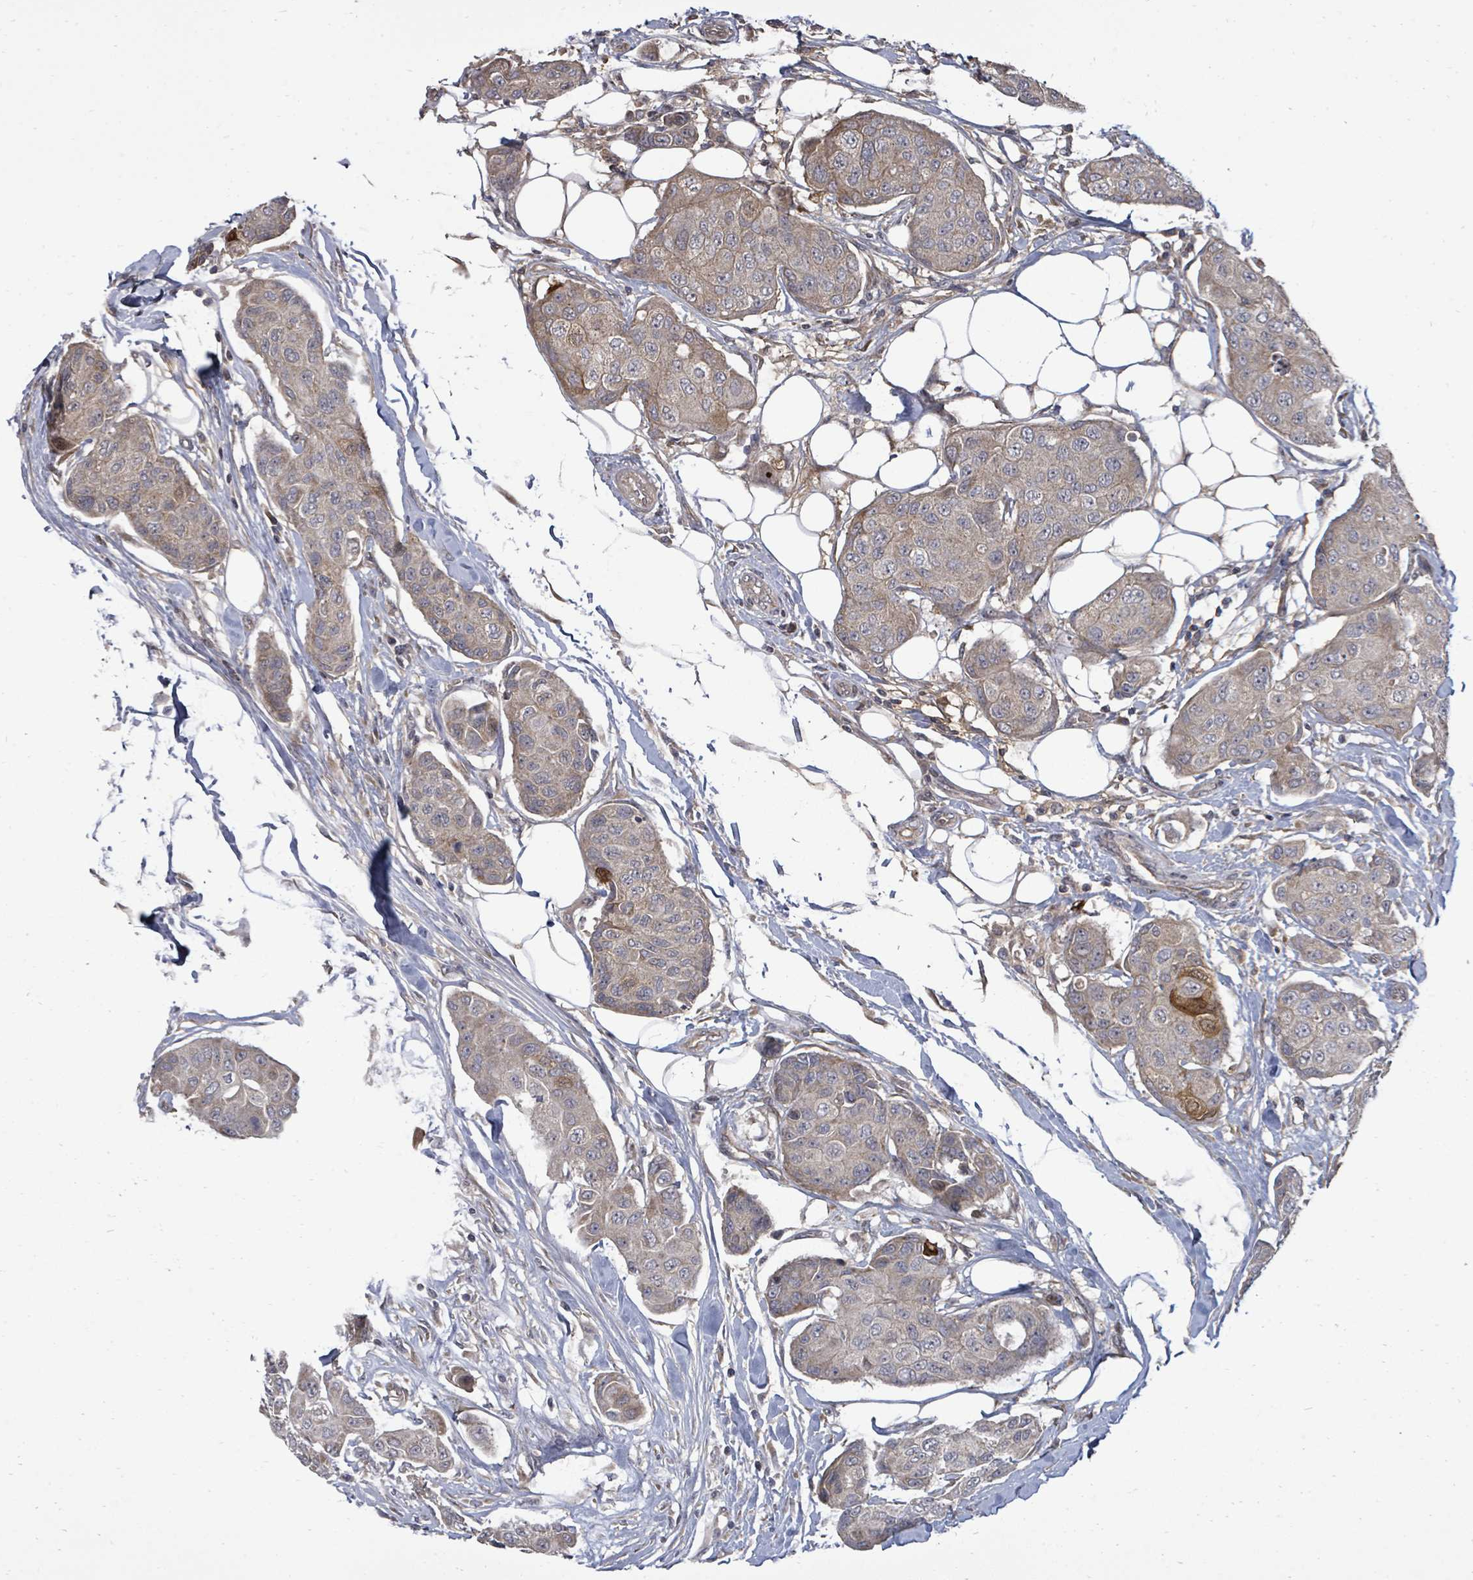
{"staining": {"intensity": "moderate", "quantity": "<25%", "location": "cytoplasmic/membranous,nuclear"}, "tissue": "breast cancer", "cell_type": "Tumor cells", "image_type": "cancer", "snomed": [{"axis": "morphology", "description": "Duct carcinoma"}, {"axis": "topography", "description": "Breast"}, {"axis": "topography", "description": "Lymph node"}], "caption": "Immunohistochemistry of breast cancer displays low levels of moderate cytoplasmic/membranous and nuclear expression in about <25% of tumor cells. Immunohistochemistry stains the protein in brown and the nuclei are stained blue.", "gene": "KRTAP27-1", "patient": {"sex": "female", "age": 80}}